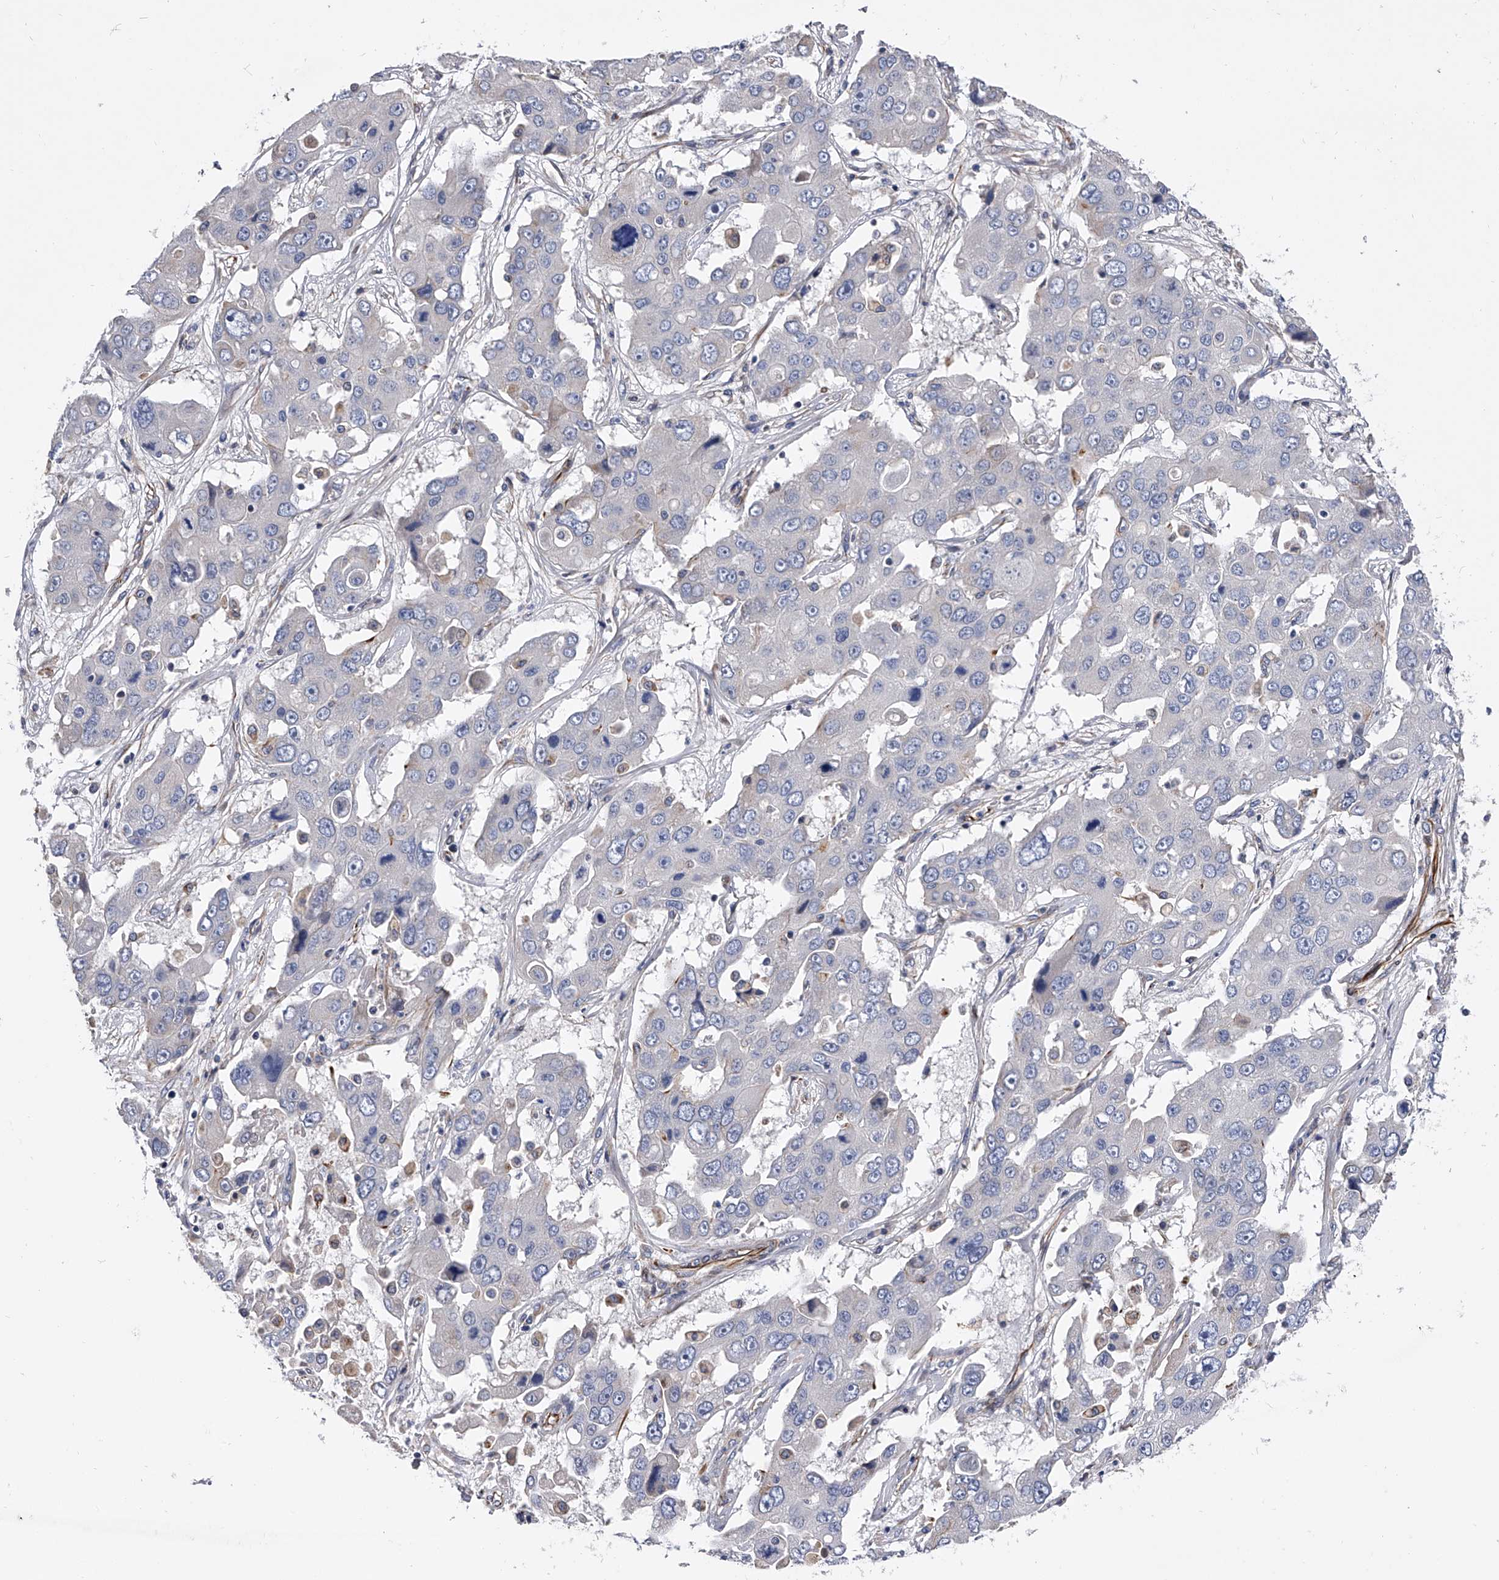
{"staining": {"intensity": "negative", "quantity": "none", "location": "none"}, "tissue": "liver cancer", "cell_type": "Tumor cells", "image_type": "cancer", "snomed": [{"axis": "morphology", "description": "Cholangiocarcinoma"}, {"axis": "topography", "description": "Liver"}], "caption": "A high-resolution image shows immunohistochemistry staining of liver cancer, which exhibits no significant staining in tumor cells.", "gene": "EFCAB7", "patient": {"sex": "male", "age": 67}}